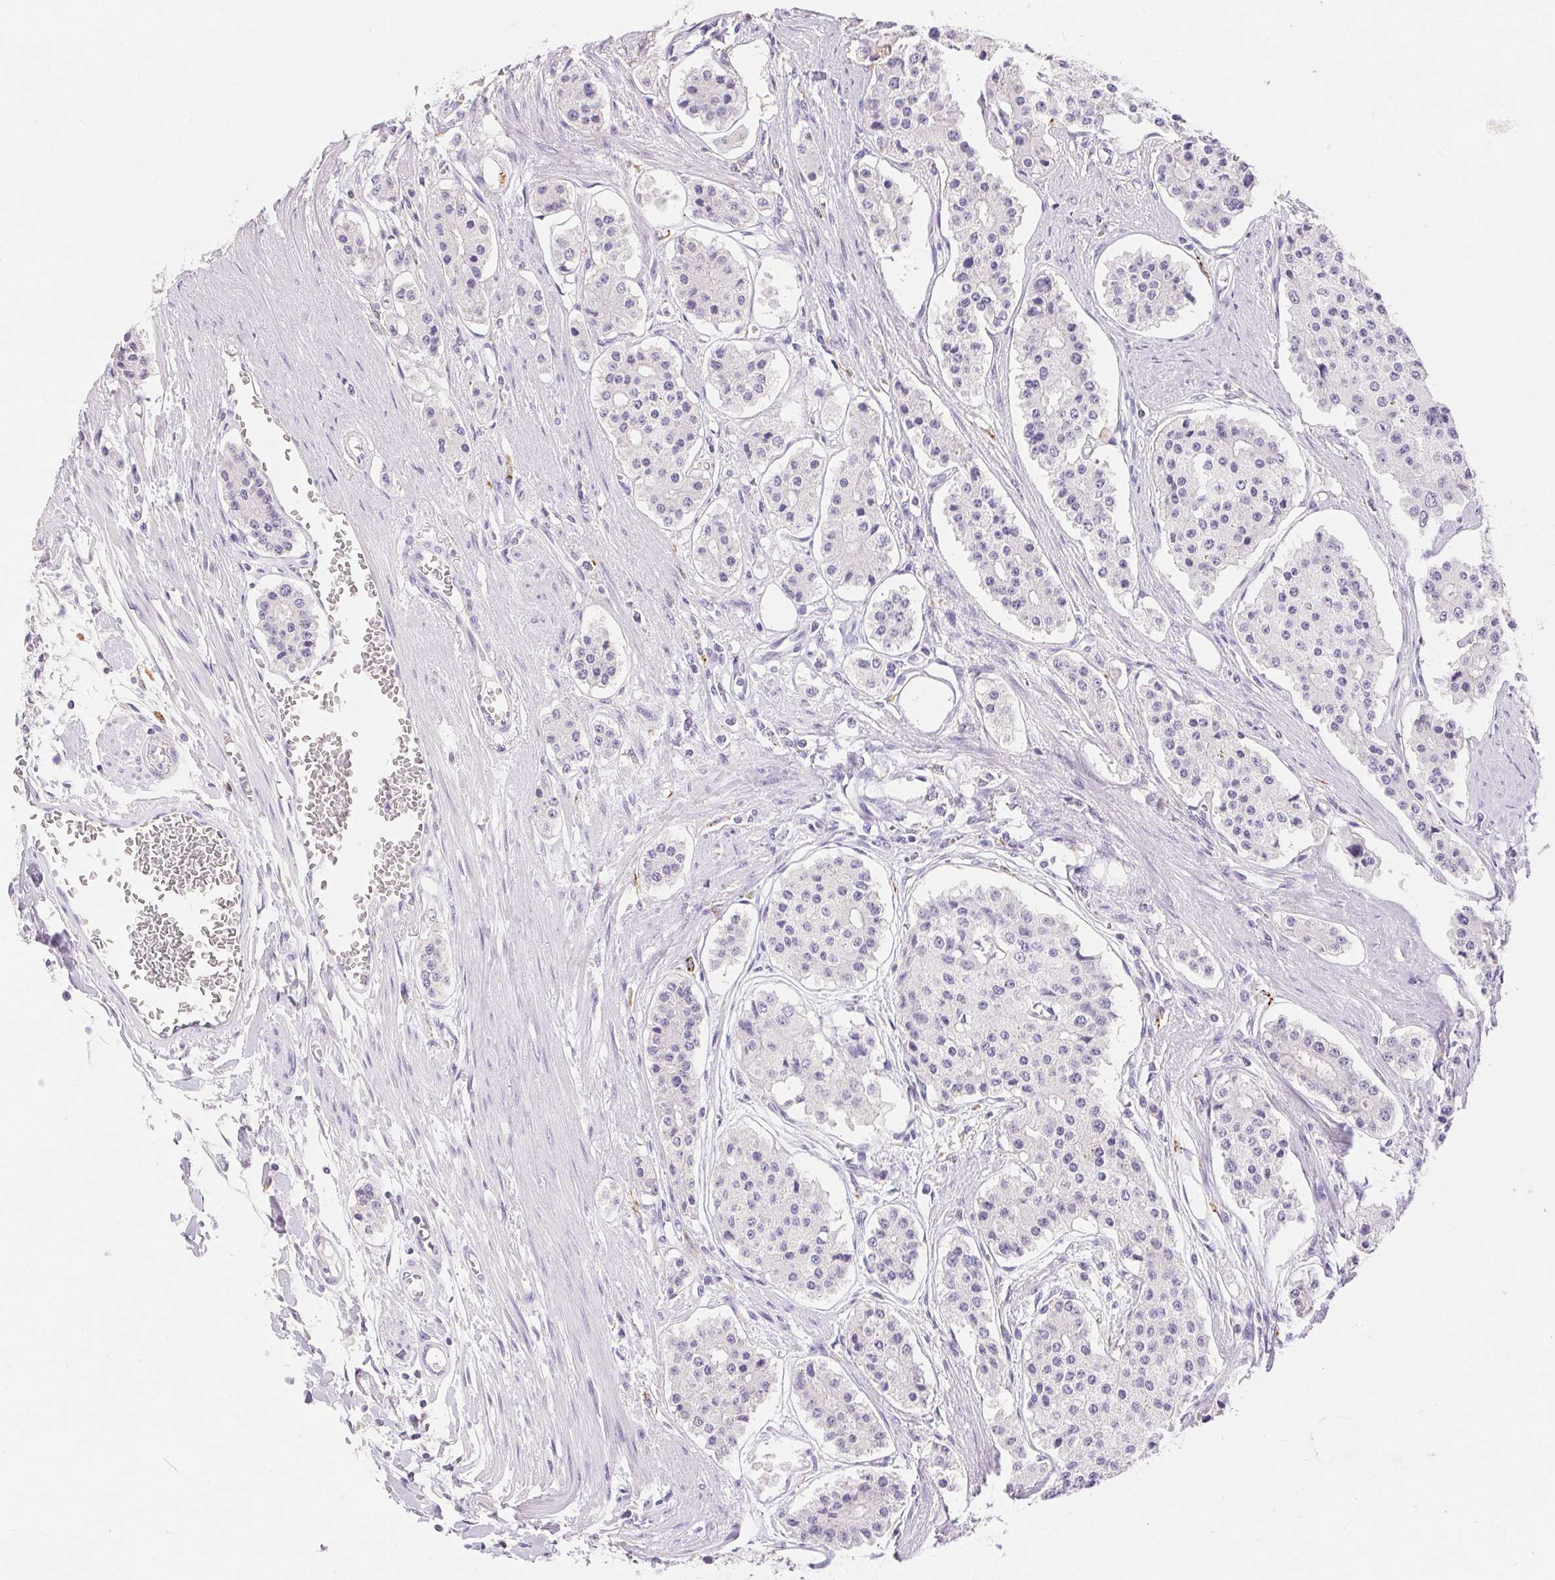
{"staining": {"intensity": "negative", "quantity": "none", "location": "none"}, "tissue": "carcinoid", "cell_type": "Tumor cells", "image_type": "cancer", "snomed": [{"axis": "morphology", "description": "Carcinoid, malignant, NOS"}, {"axis": "topography", "description": "Small intestine"}], "caption": "The immunohistochemistry (IHC) image has no significant expression in tumor cells of malignant carcinoid tissue.", "gene": "PNLIPRP3", "patient": {"sex": "female", "age": 65}}